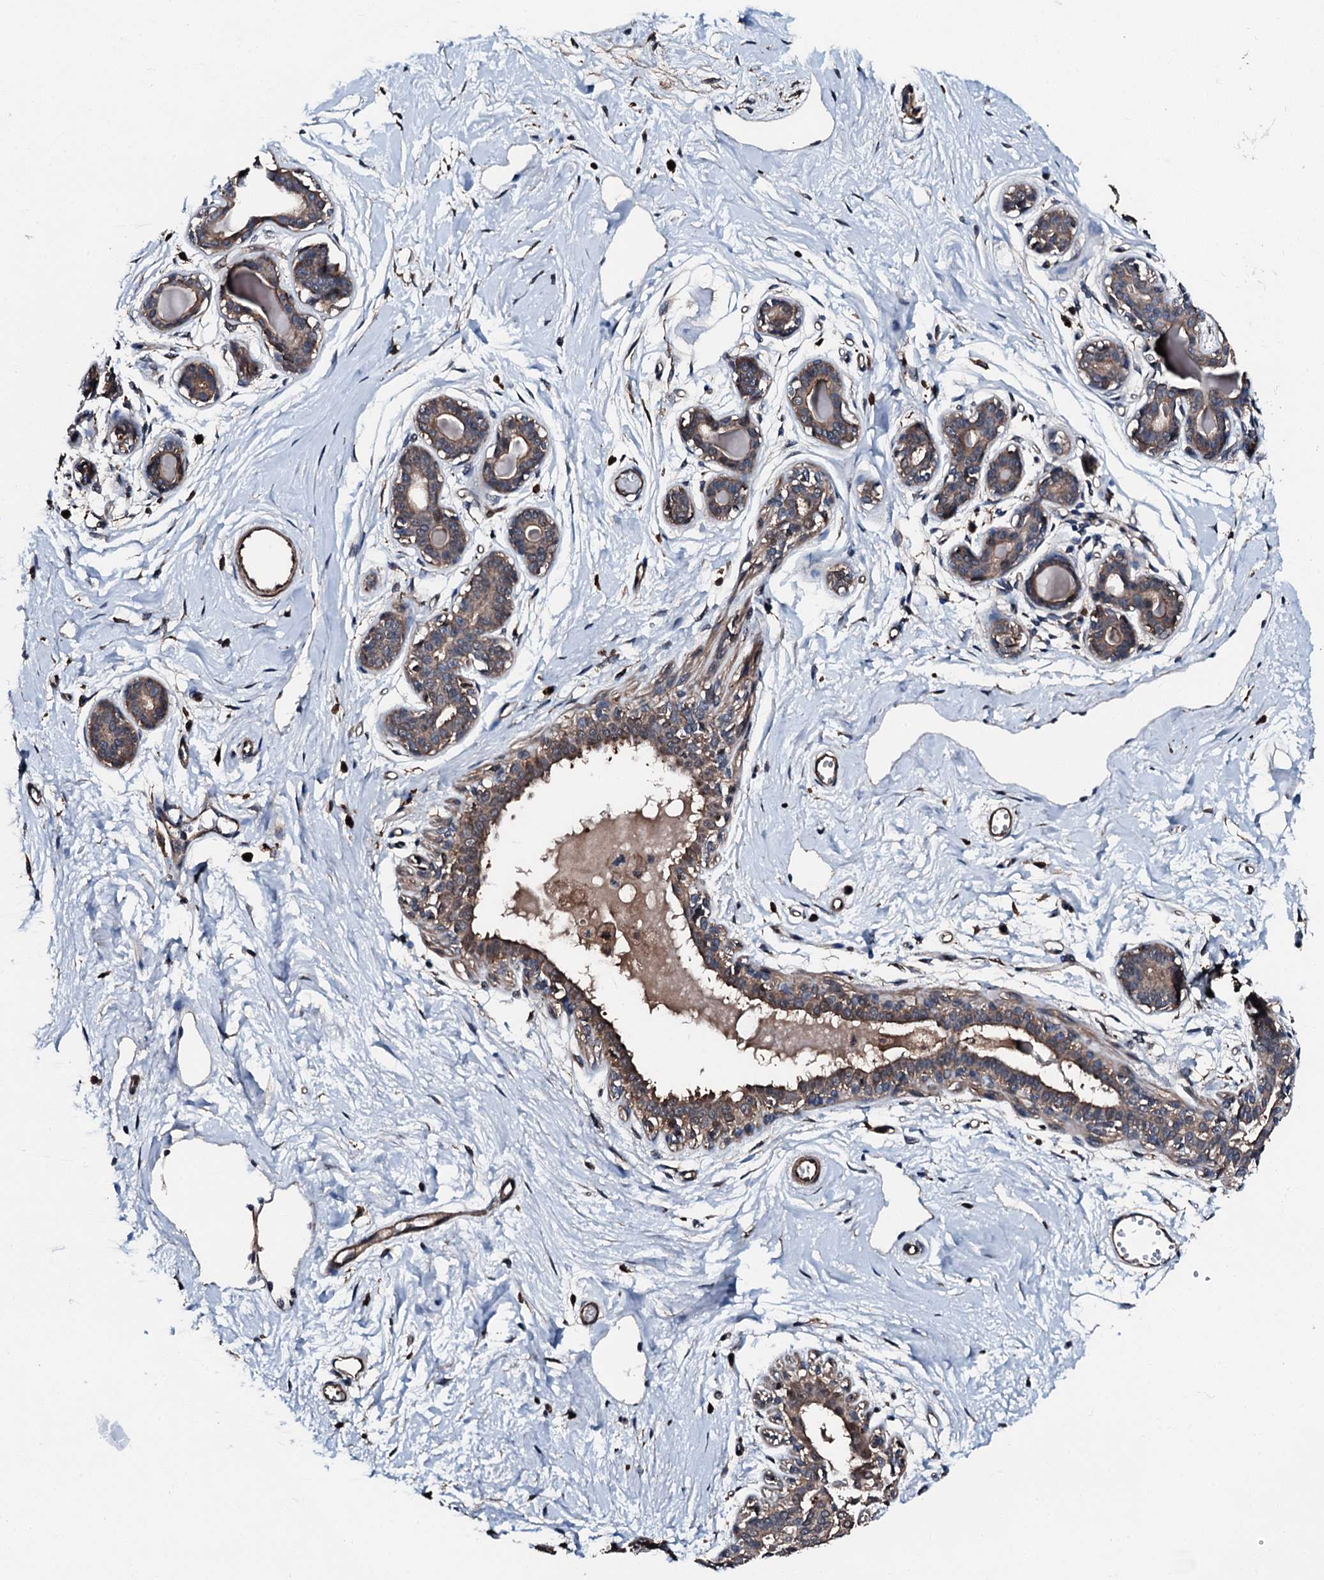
{"staining": {"intensity": "negative", "quantity": "none", "location": "none"}, "tissue": "breast", "cell_type": "Adipocytes", "image_type": "normal", "snomed": [{"axis": "morphology", "description": "Normal tissue, NOS"}, {"axis": "topography", "description": "Breast"}], "caption": "The photomicrograph exhibits no staining of adipocytes in benign breast. (Immunohistochemistry (ihc), brightfield microscopy, high magnification).", "gene": "FGD4", "patient": {"sex": "female", "age": 45}}